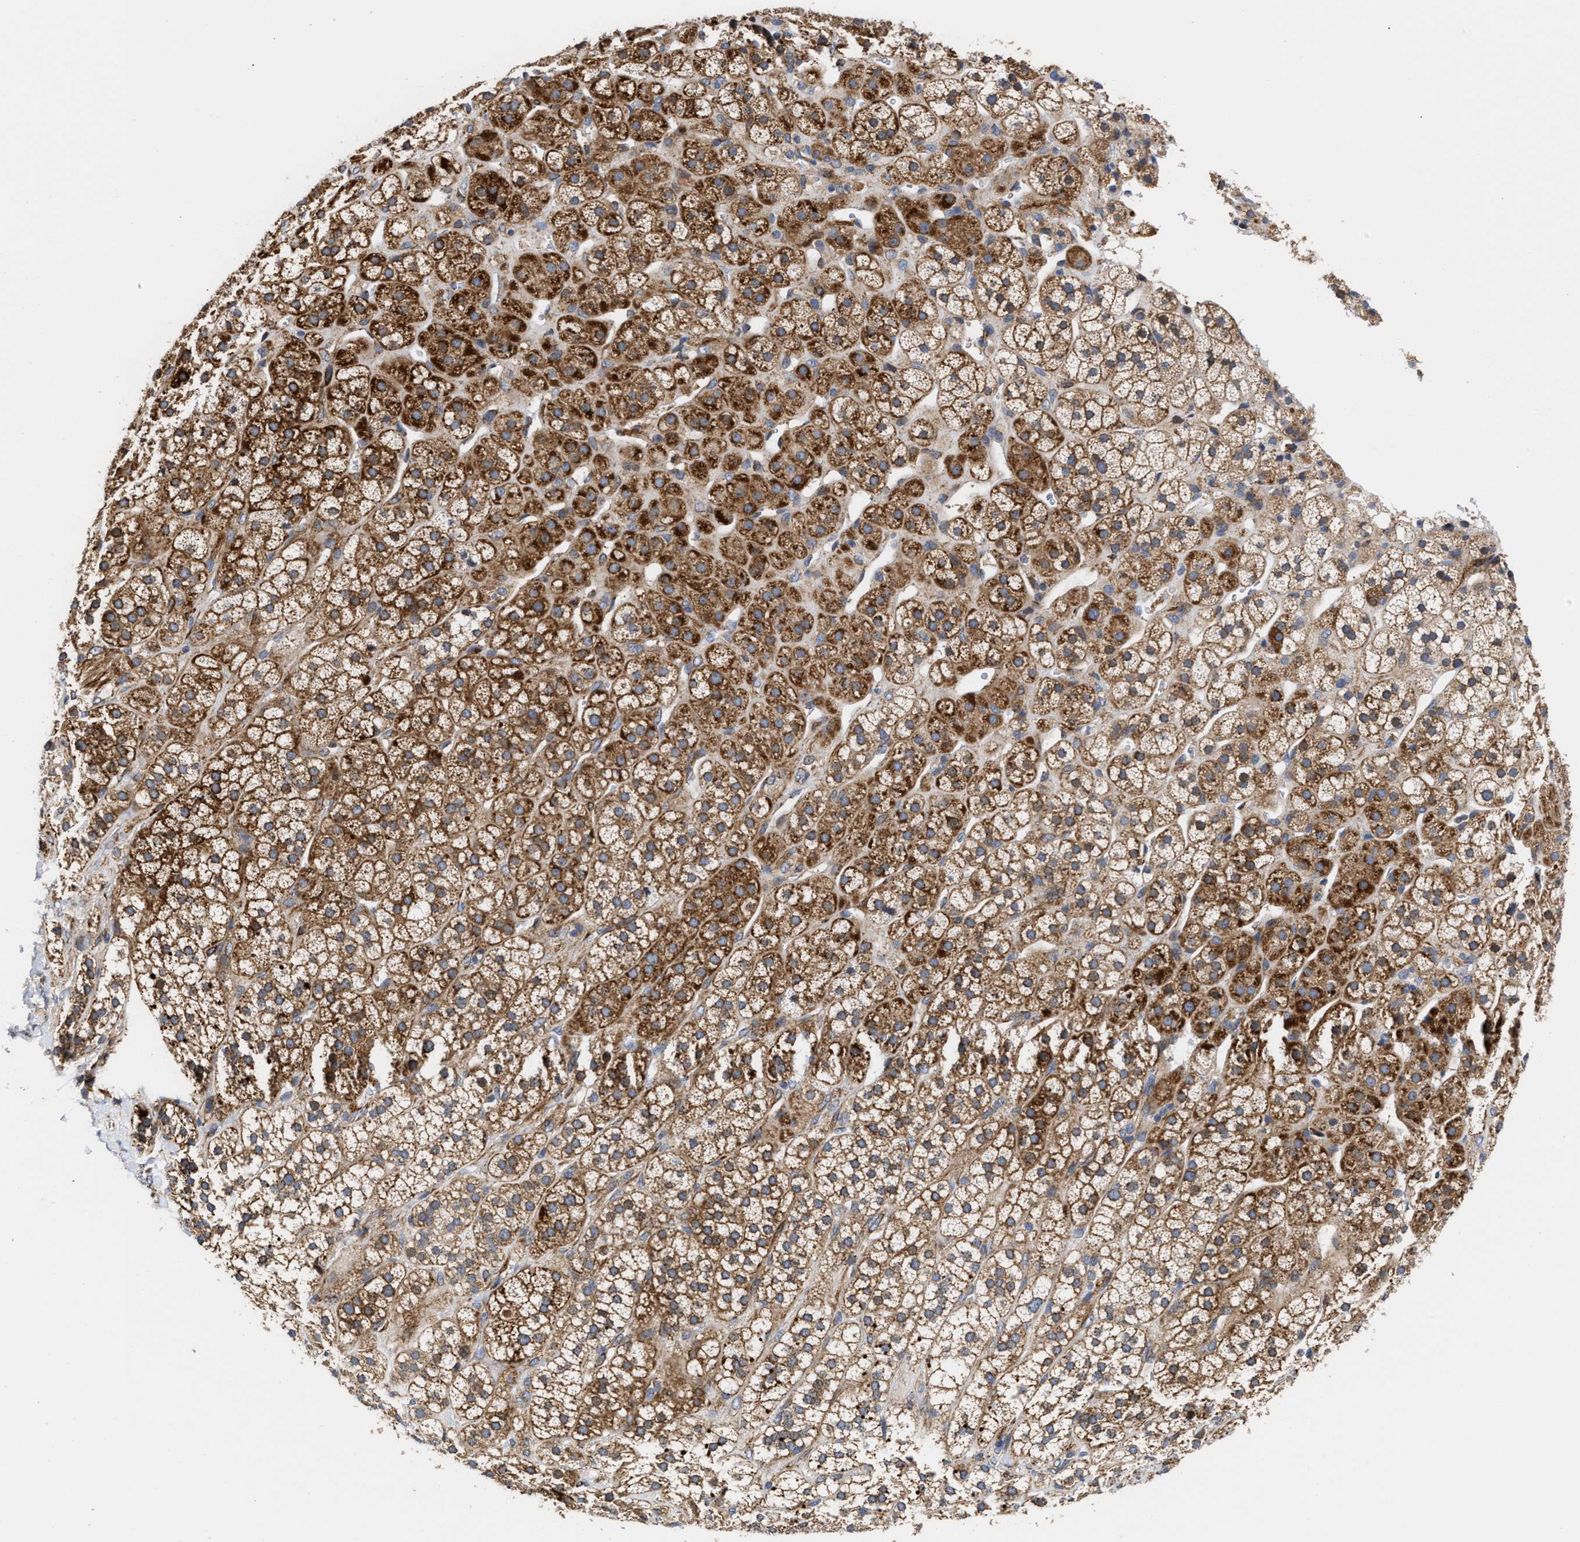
{"staining": {"intensity": "strong", "quantity": ">75%", "location": "cytoplasmic/membranous"}, "tissue": "adrenal gland", "cell_type": "Glandular cells", "image_type": "normal", "snomed": [{"axis": "morphology", "description": "Normal tissue, NOS"}, {"axis": "topography", "description": "Adrenal gland"}], "caption": "DAB immunohistochemical staining of unremarkable adrenal gland demonstrates strong cytoplasmic/membranous protein staining in about >75% of glandular cells.", "gene": "MALSU1", "patient": {"sex": "male", "age": 56}}